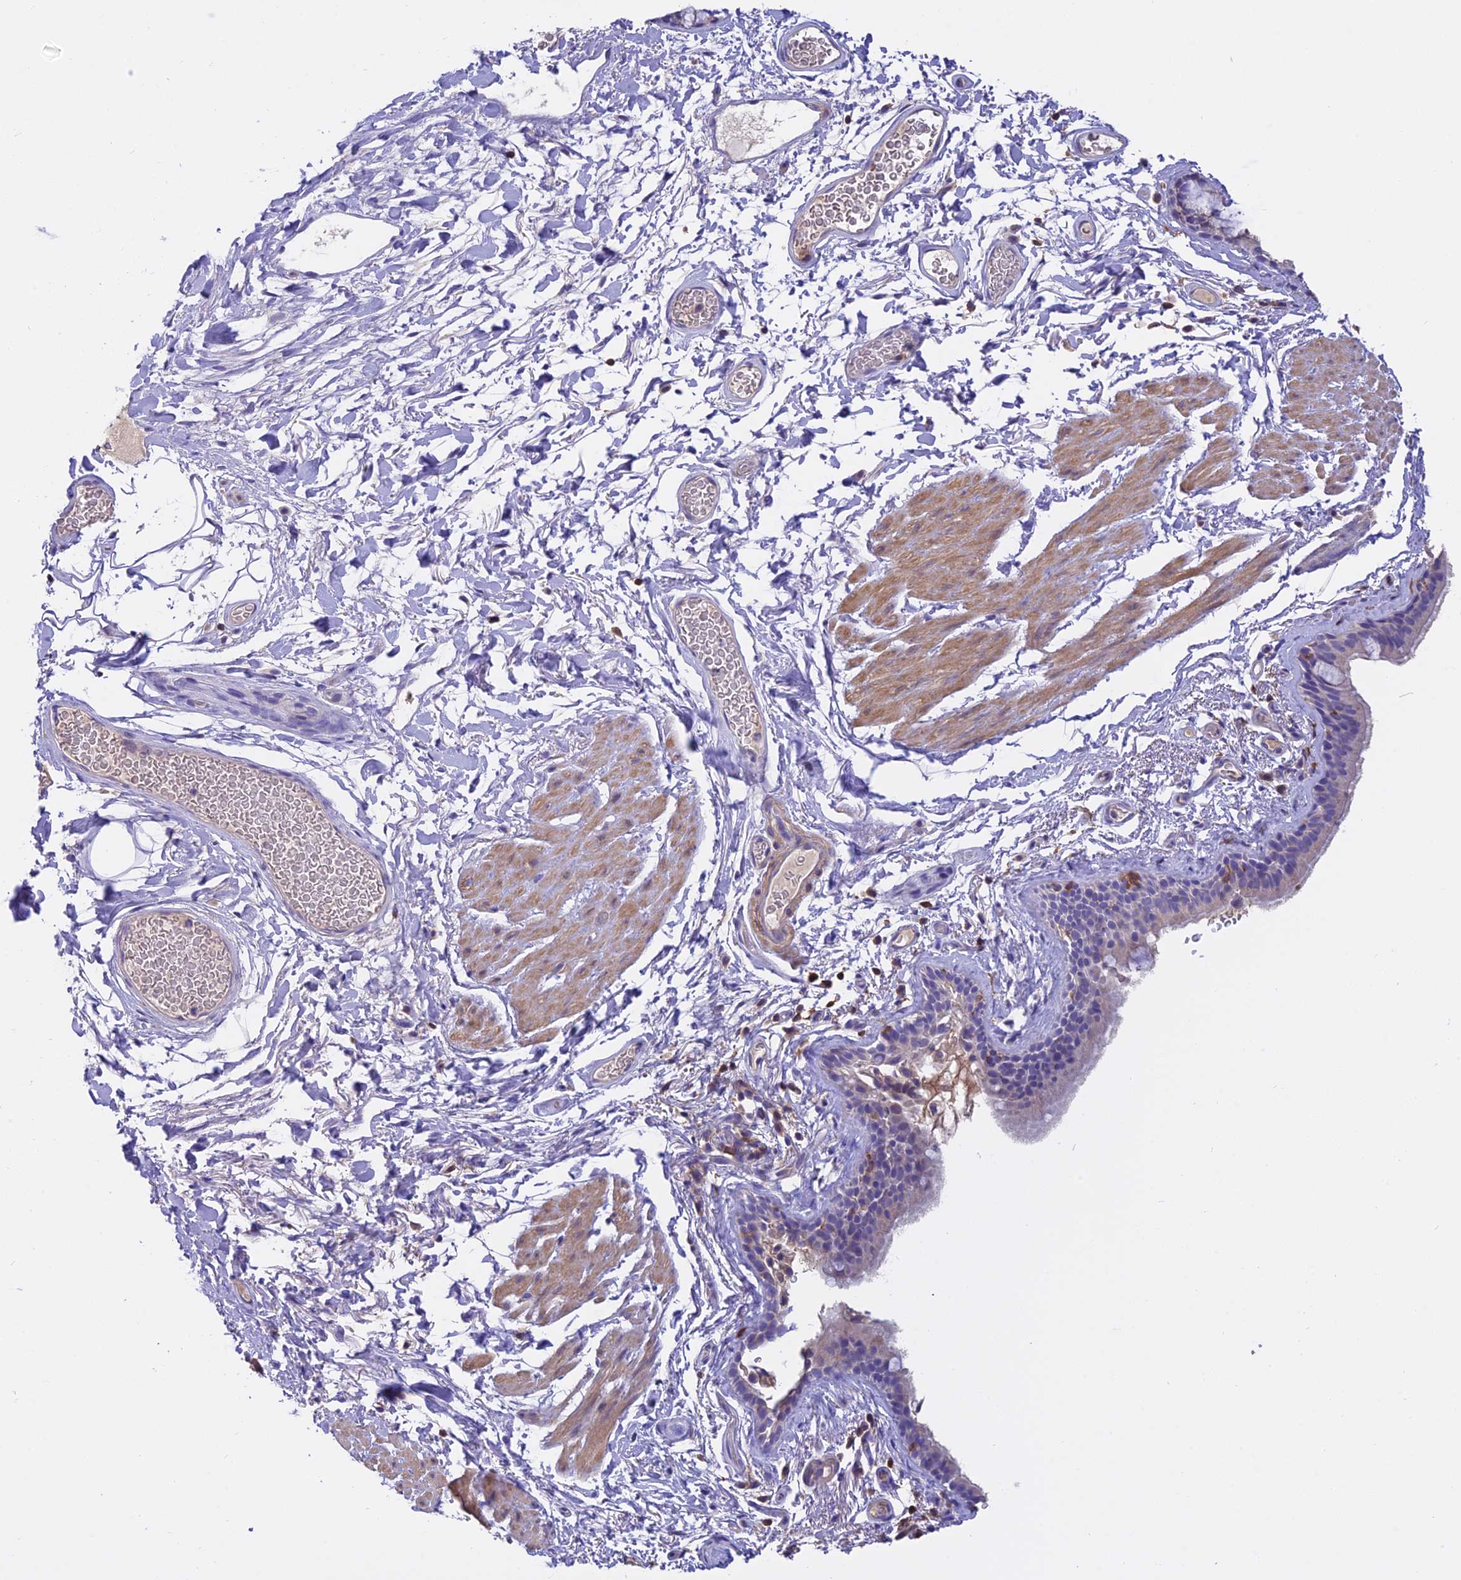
{"staining": {"intensity": "negative", "quantity": "none", "location": "none"}, "tissue": "bronchus", "cell_type": "Respiratory epithelial cells", "image_type": "normal", "snomed": [{"axis": "morphology", "description": "Normal tissue, NOS"}, {"axis": "topography", "description": "Cartilage tissue"}], "caption": "This is an immunohistochemistry (IHC) histopathology image of normal bronchus. There is no positivity in respiratory epithelial cells.", "gene": "LPXN", "patient": {"sex": "male", "age": 63}}